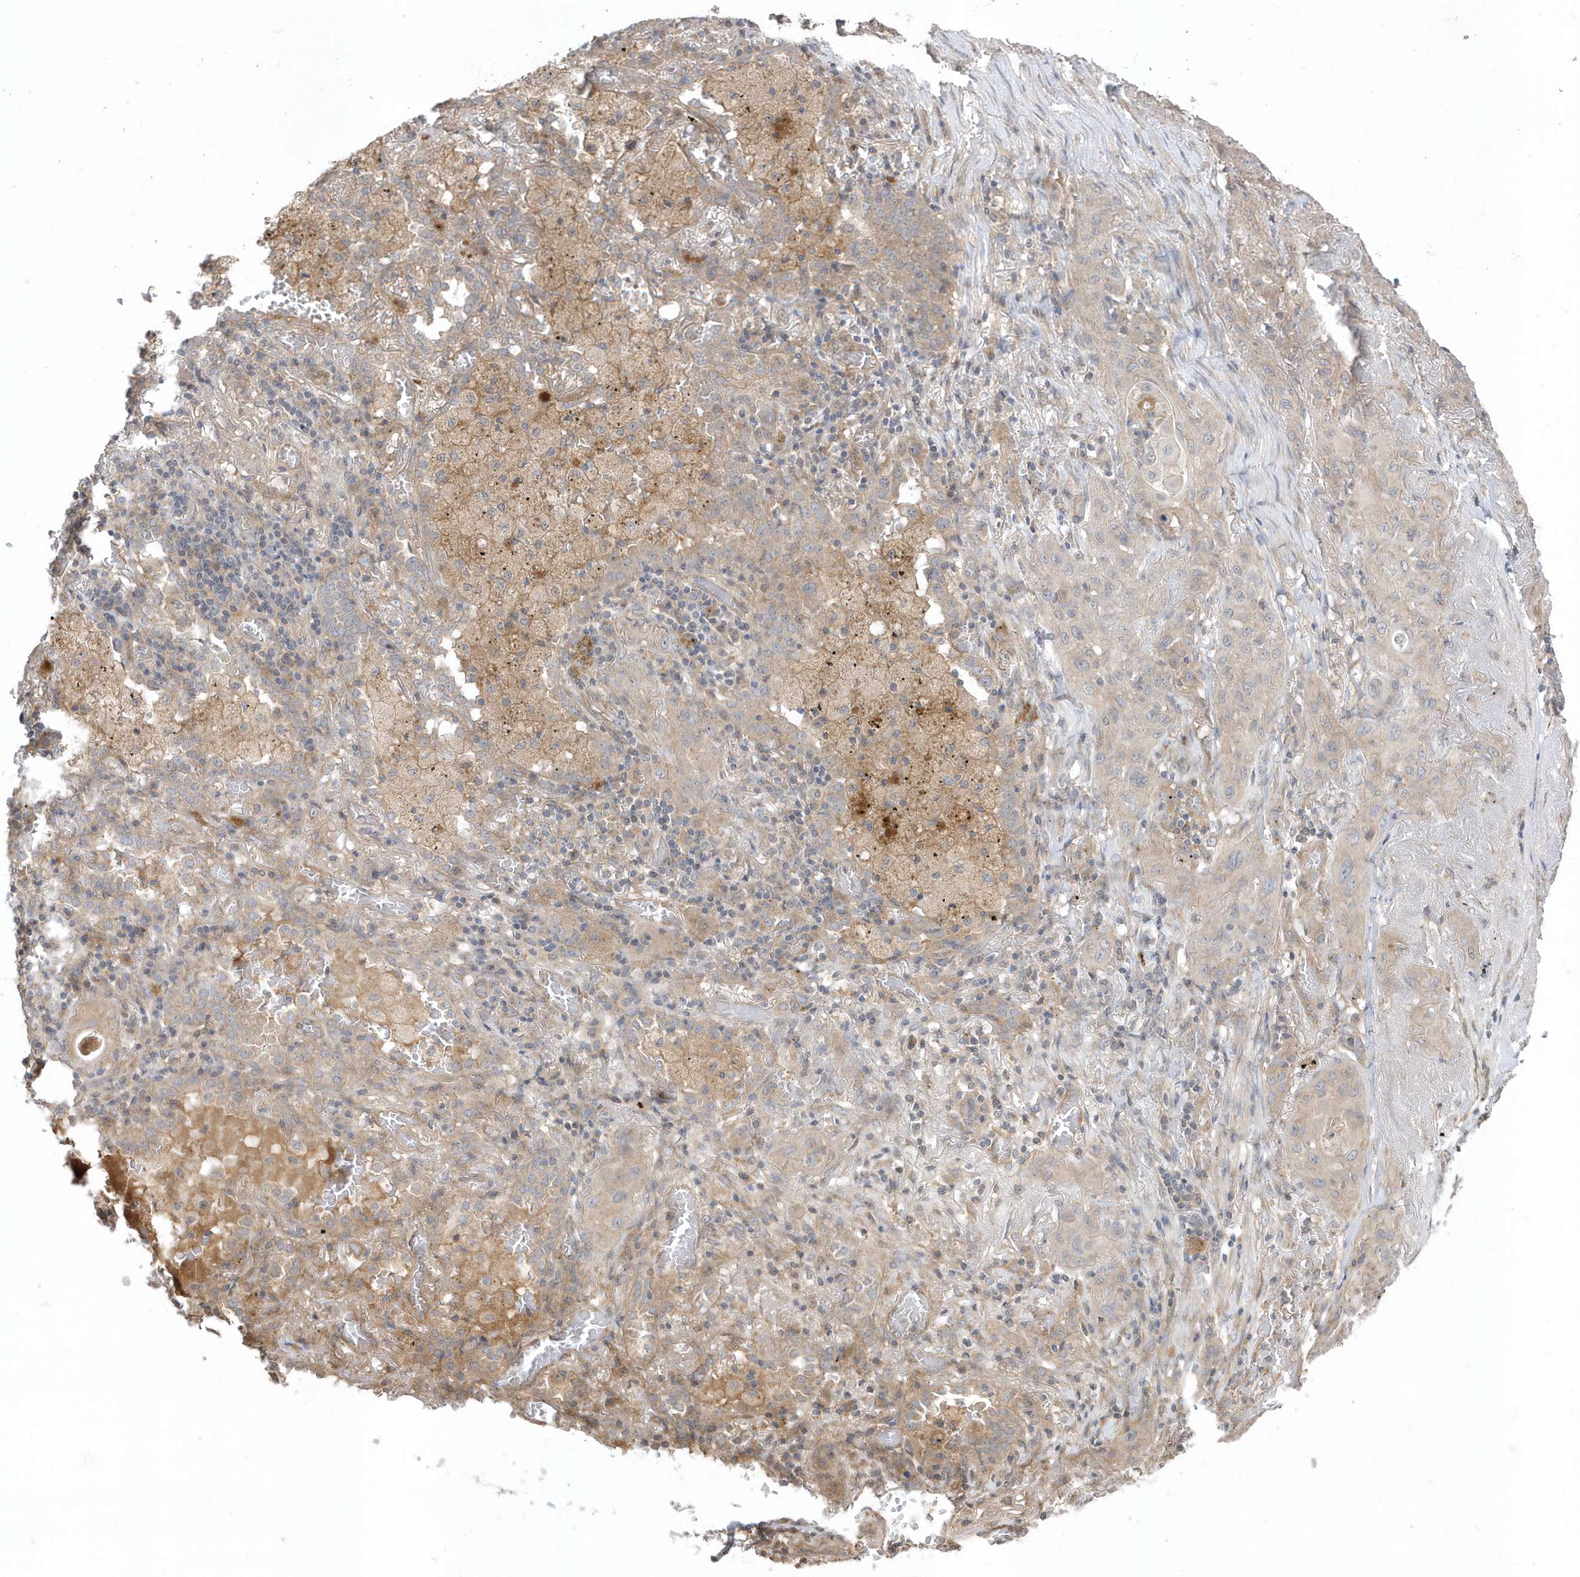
{"staining": {"intensity": "negative", "quantity": "none", "location": "none"}, "tissue": "lung cancer", "cell_type": "Tumor cells", "image_type": "cancer", "snomed": [{"axis": "morphology", "description": "Squamous cell carcinoma, NOS"}, {"axis": "topography", "description": "Lung"}], "caption": "IHC micrograph of neoplastic tissue: lung cancer stained with DAB shows no significant protein positivity in tumor cells.", "gene": "ACTR1A", "patient": {"sex": "female", "age": 47}}